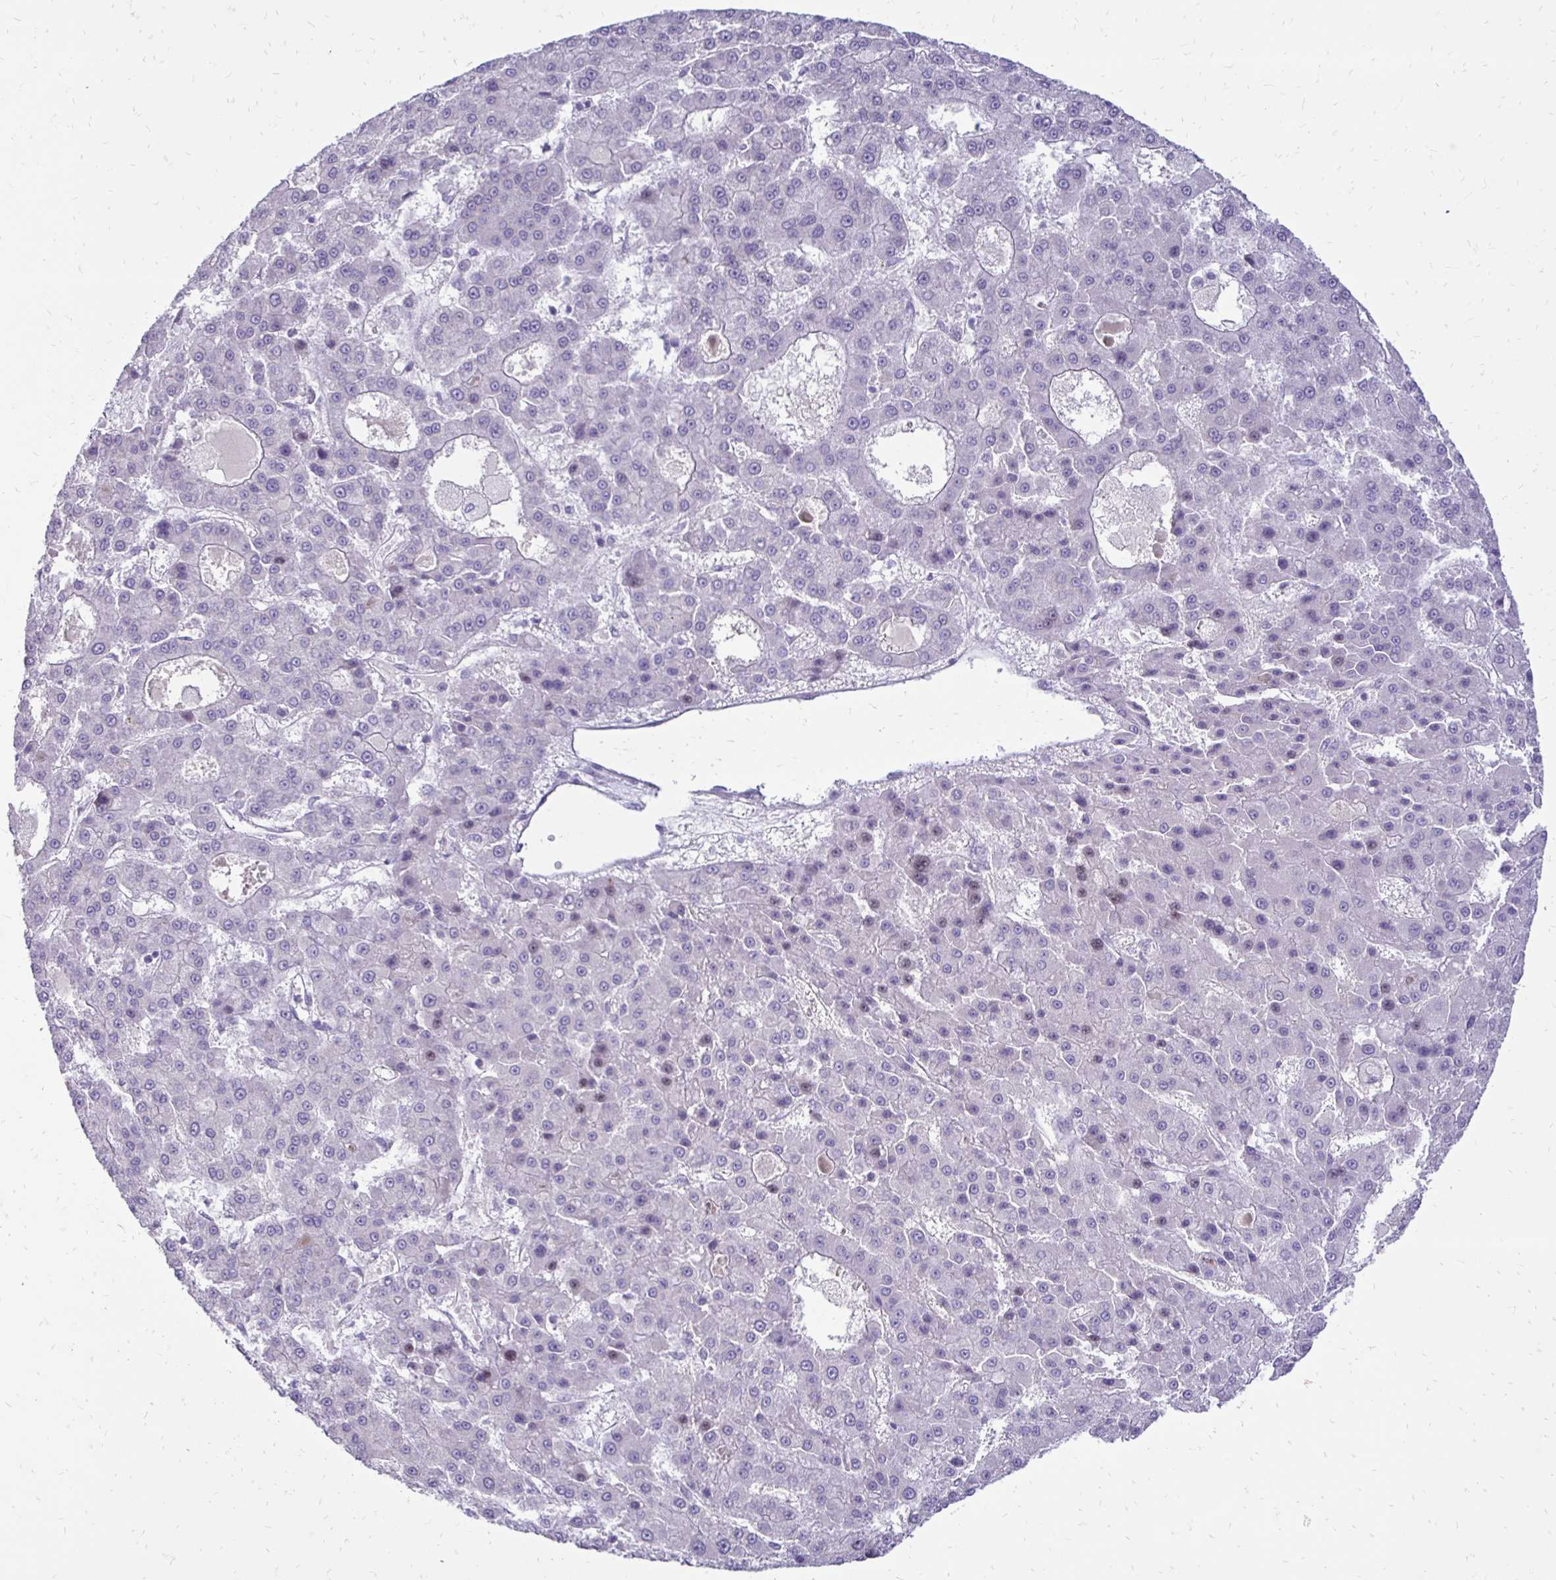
{"staining": {"intensity": "negative", "quantity": "none", "location": "none"}, "tissue": "liver cancer", "cell_type": "Tumor cells", "image_type": "cancer", "snomed": [{"axis": "morphology", "description": "Carcinoma, Hepatocellular, NOS"}, {"axis": "topography", "description": "Liver"}], "caption": "Liver cancer was stained to show a protein in brown. There is no significant positivity in tumor cells.", "gene": "GAS2", "patient": {"sex": "male", "age": 70}}